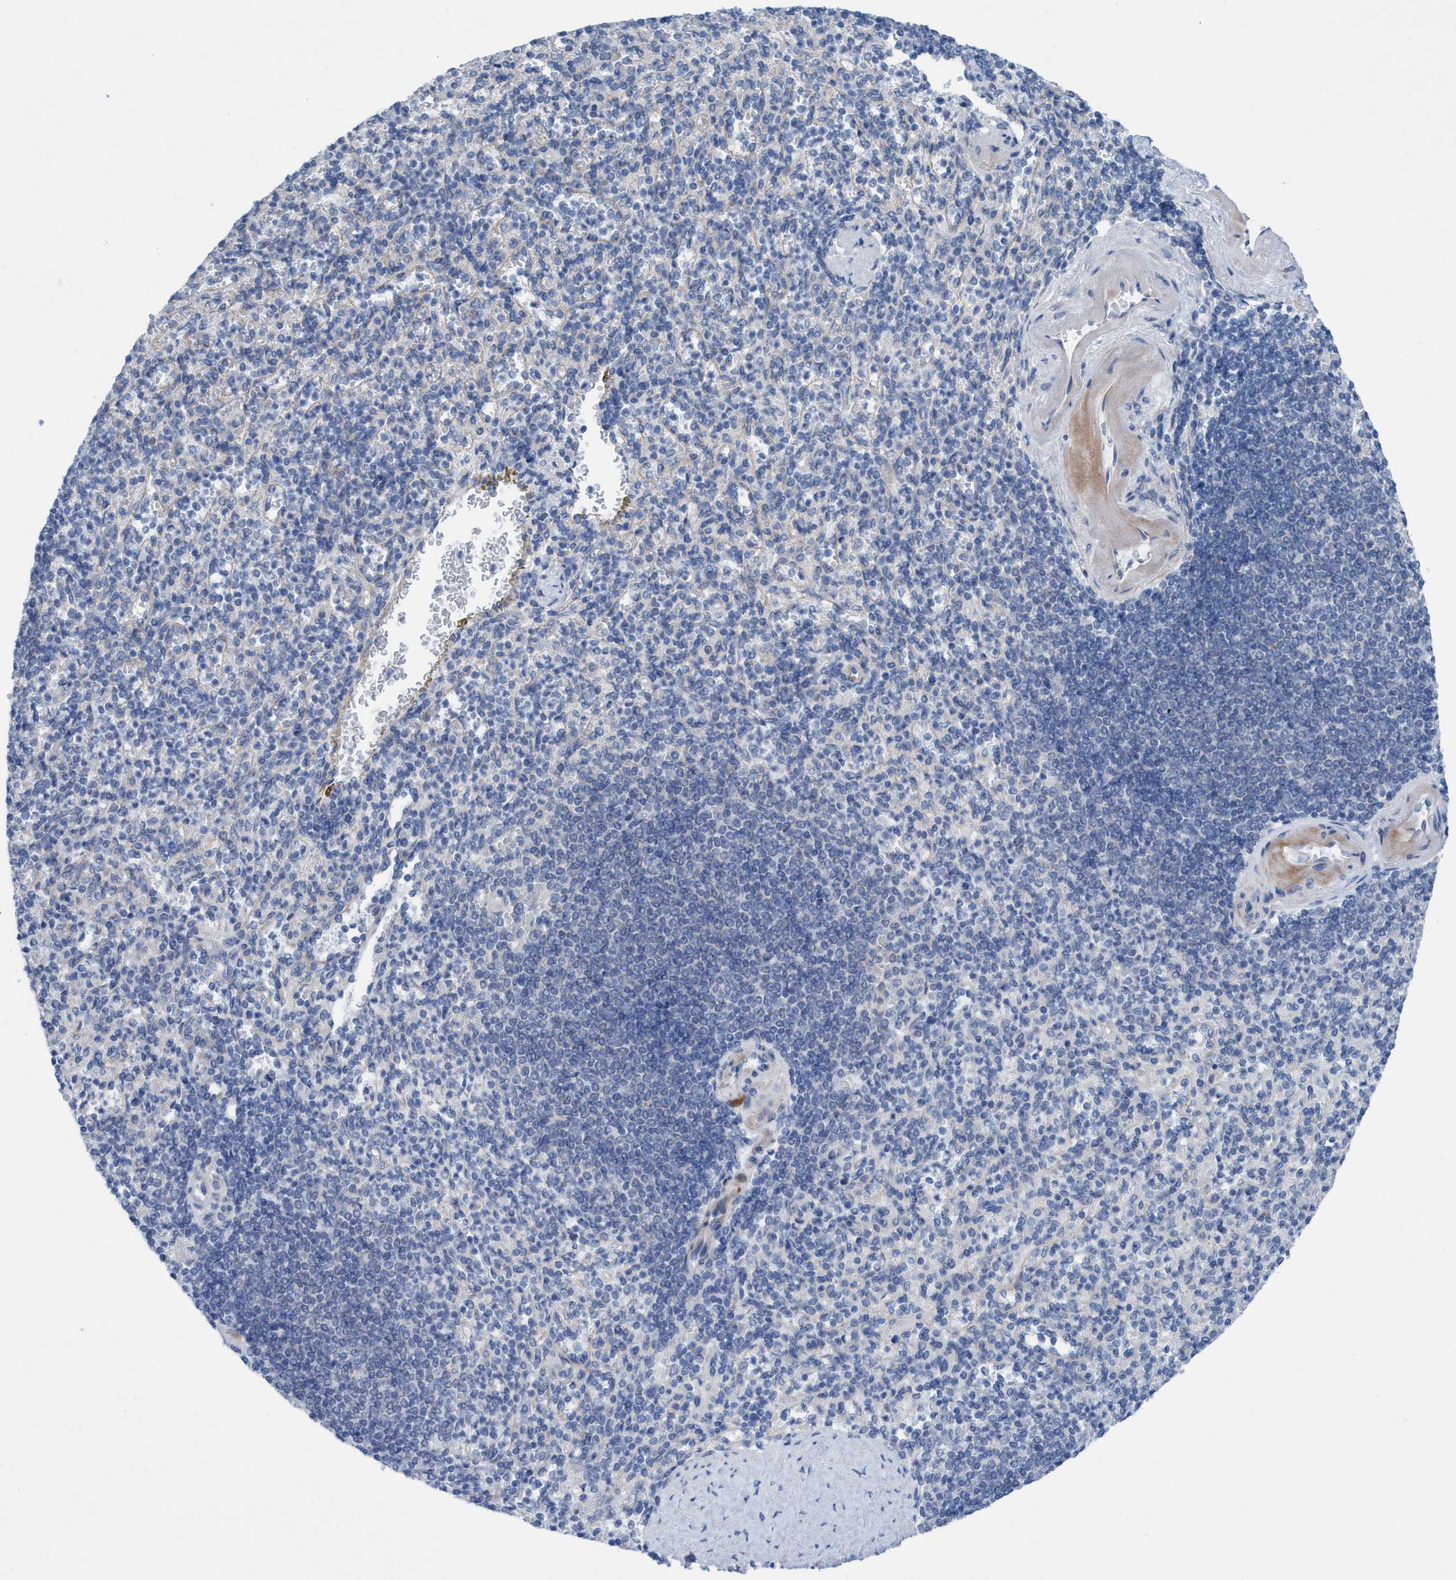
{"staining": {"intensity": "negative", "quantity": "none", "location": "none"}, "tissue": "spleen", "cell_type": "Cells in red pulp", "image_type": "normal", "snomed": [{"axis": "morphology", "description": "Normal tissue, NOS"}, {"axis": "topography", "description": "Spleen"}], "caption": "Cells in red pulp show no significant staining in benign spleen. (DAB (3,3'-diaminobenzidine) IHC visualized using brightfield microscopy, high magnification).", "gene": "RSAD1", "patient": {"sex": "female", "age": 74}}